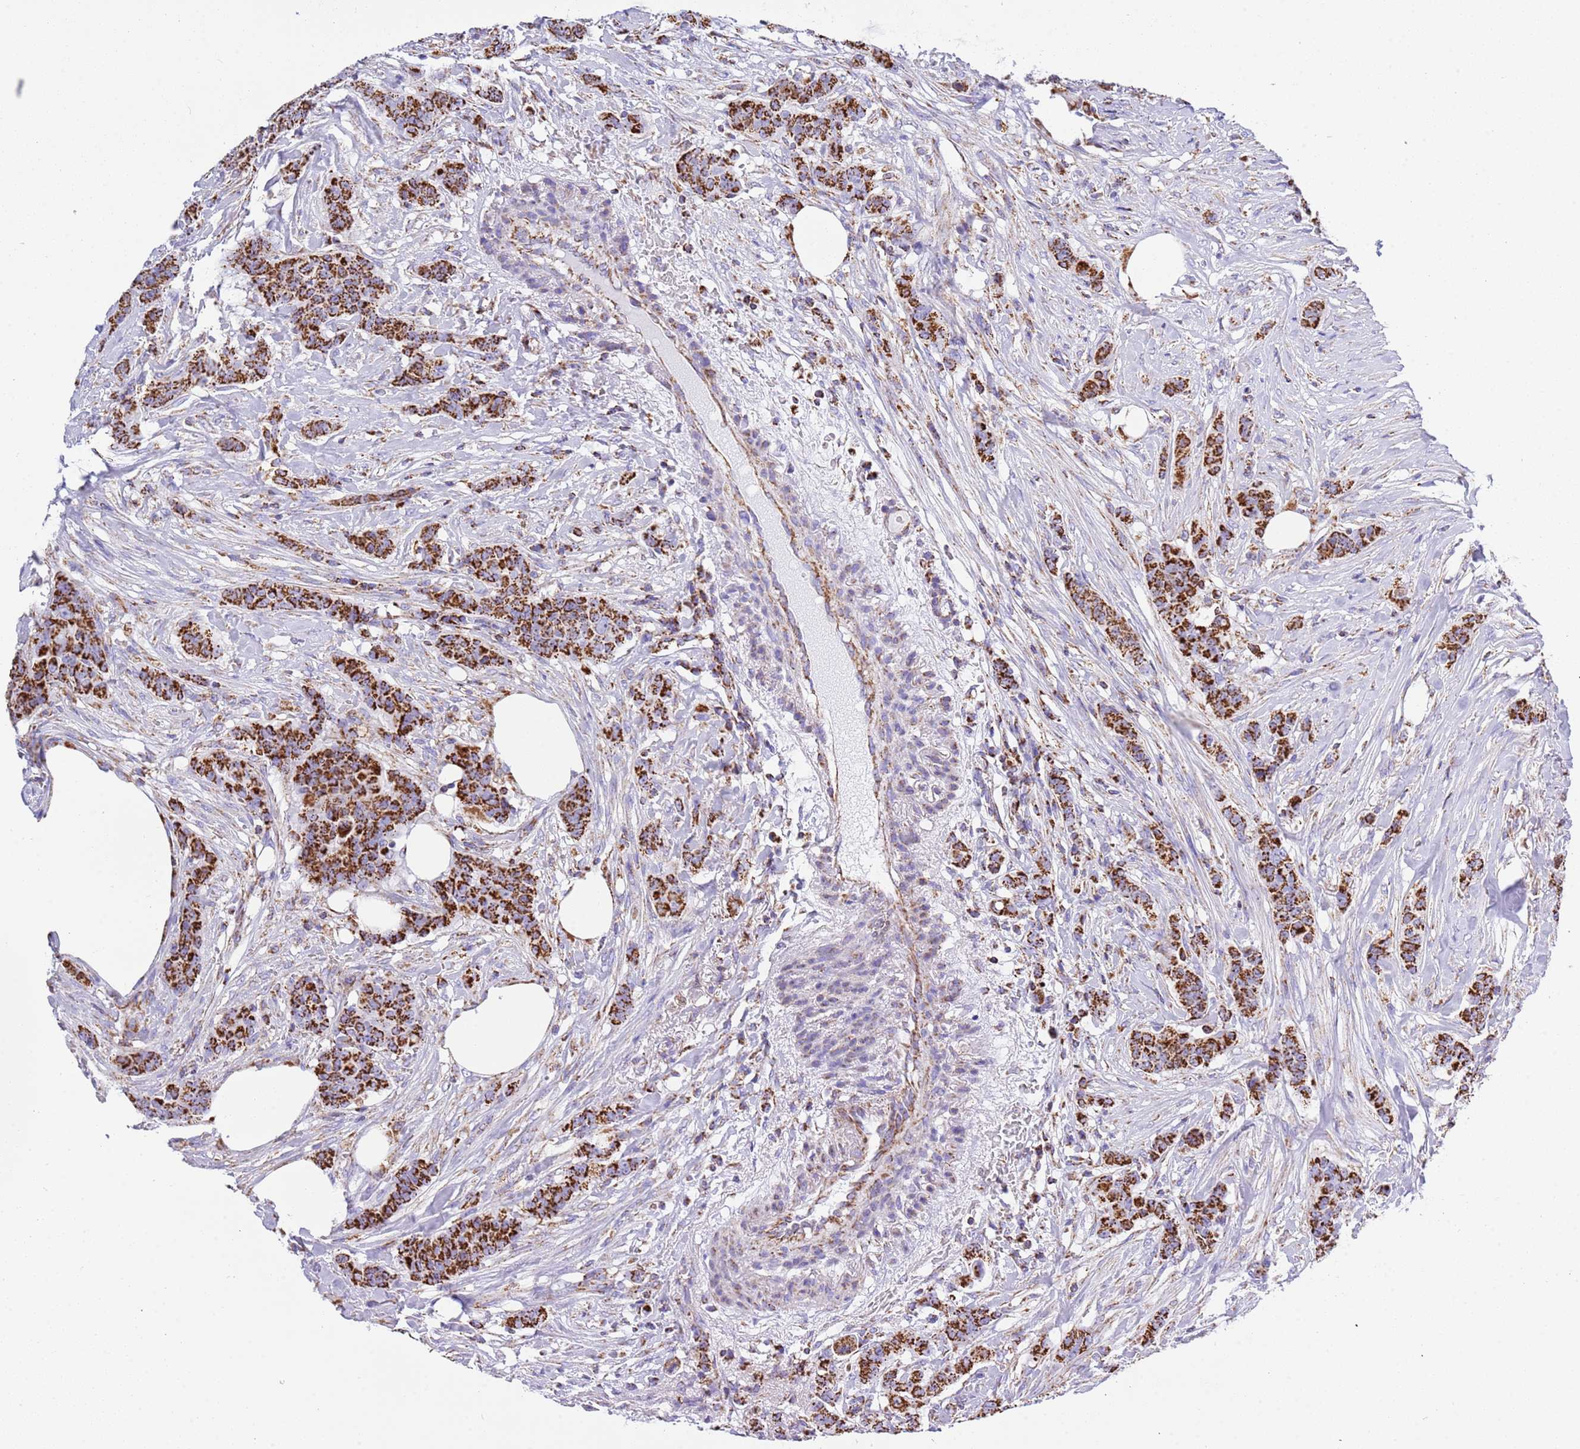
{"staining": {"intensity": "strong", "quantity": ">75%", "location": "cytoplasmic/membranous"}, "tissue": "breast cancer", "cell_type": "Tumor cells", "image_type": "cancer", "snomed": [{"axis": "morphology", "description": "Duct carcinoma"}, {"axis": "topography", "description": "Breast"}], "caption": "This histopathology image reveals immunohistochemistry staining of breast cancer, with high strong cytoplasmic/membranous staining in approximately >75% of tumor cells.", "gene": "SUCLG2", "patient": {"sex": "female", "age": 40}}